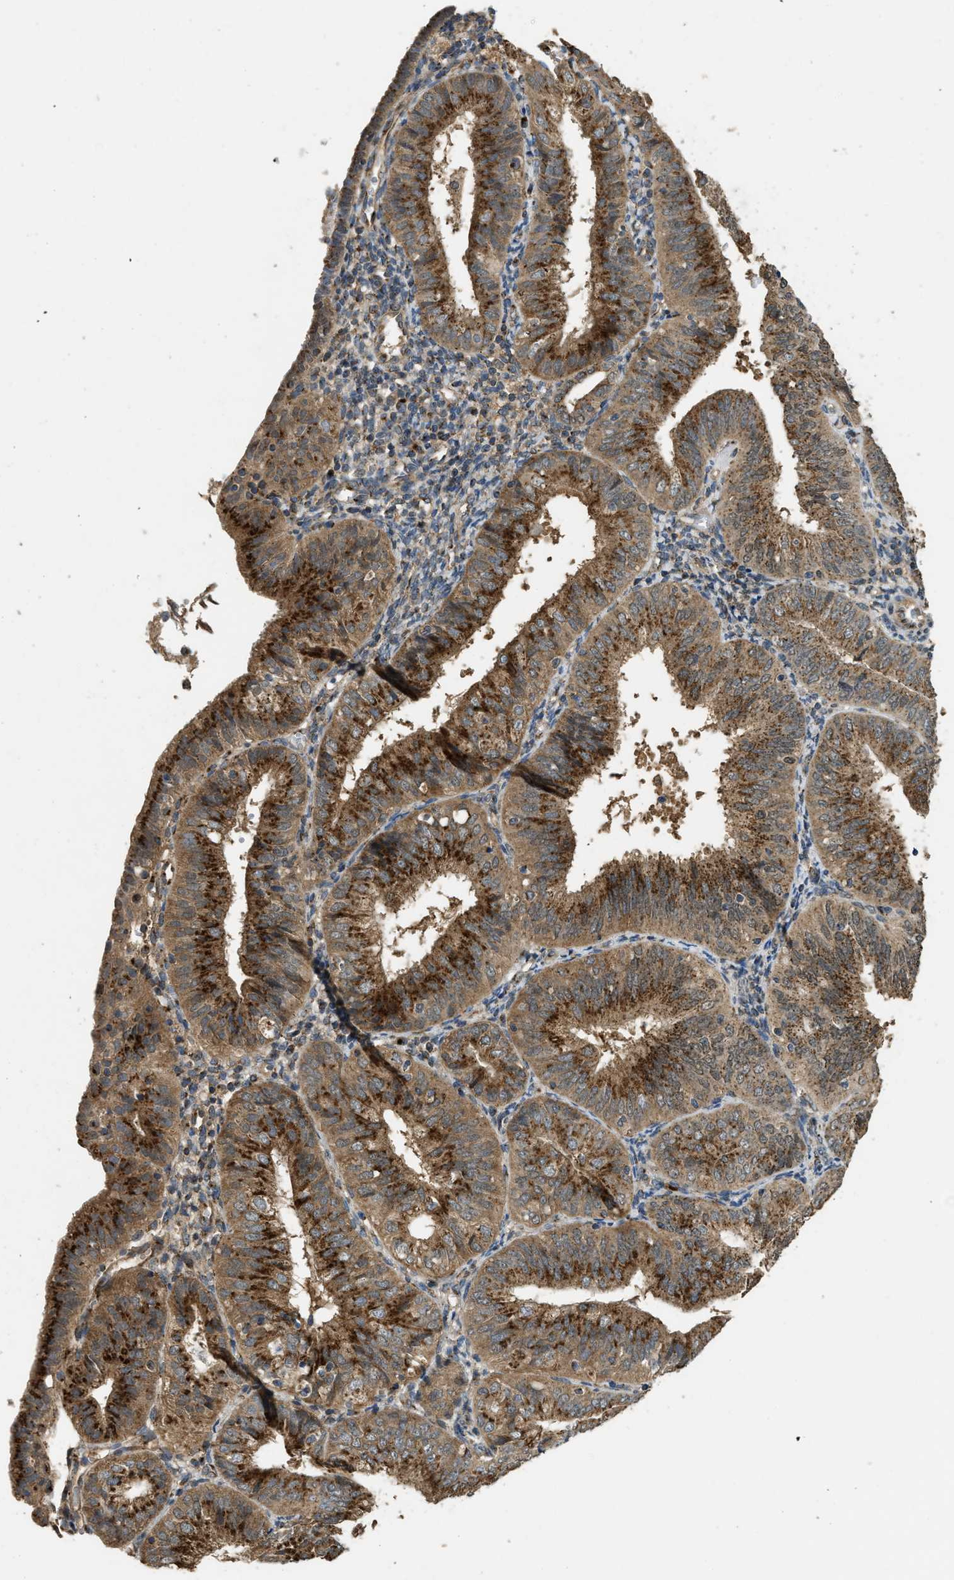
{"staining": {"intensity": "strong", "quantity": ">75%", "location": "cytoplasmic/membranous"}, "tissue": "endometrial cancer", "cell_type": "Tumor cells", "image_type": "cancer", "snomed": [{"axis": "morphology", "description": "Adenocarcinoma, NOS"}, {"axis": "topography", "description": "Endometrium"}], "caption": "Strong cytoplasmic/membranous protein expression is present in about >75% of tumor cells in endometrial cancer (adenocarcinoma).", "gene": "IPO7", "patient": {"sex": "female", "age": 58}}